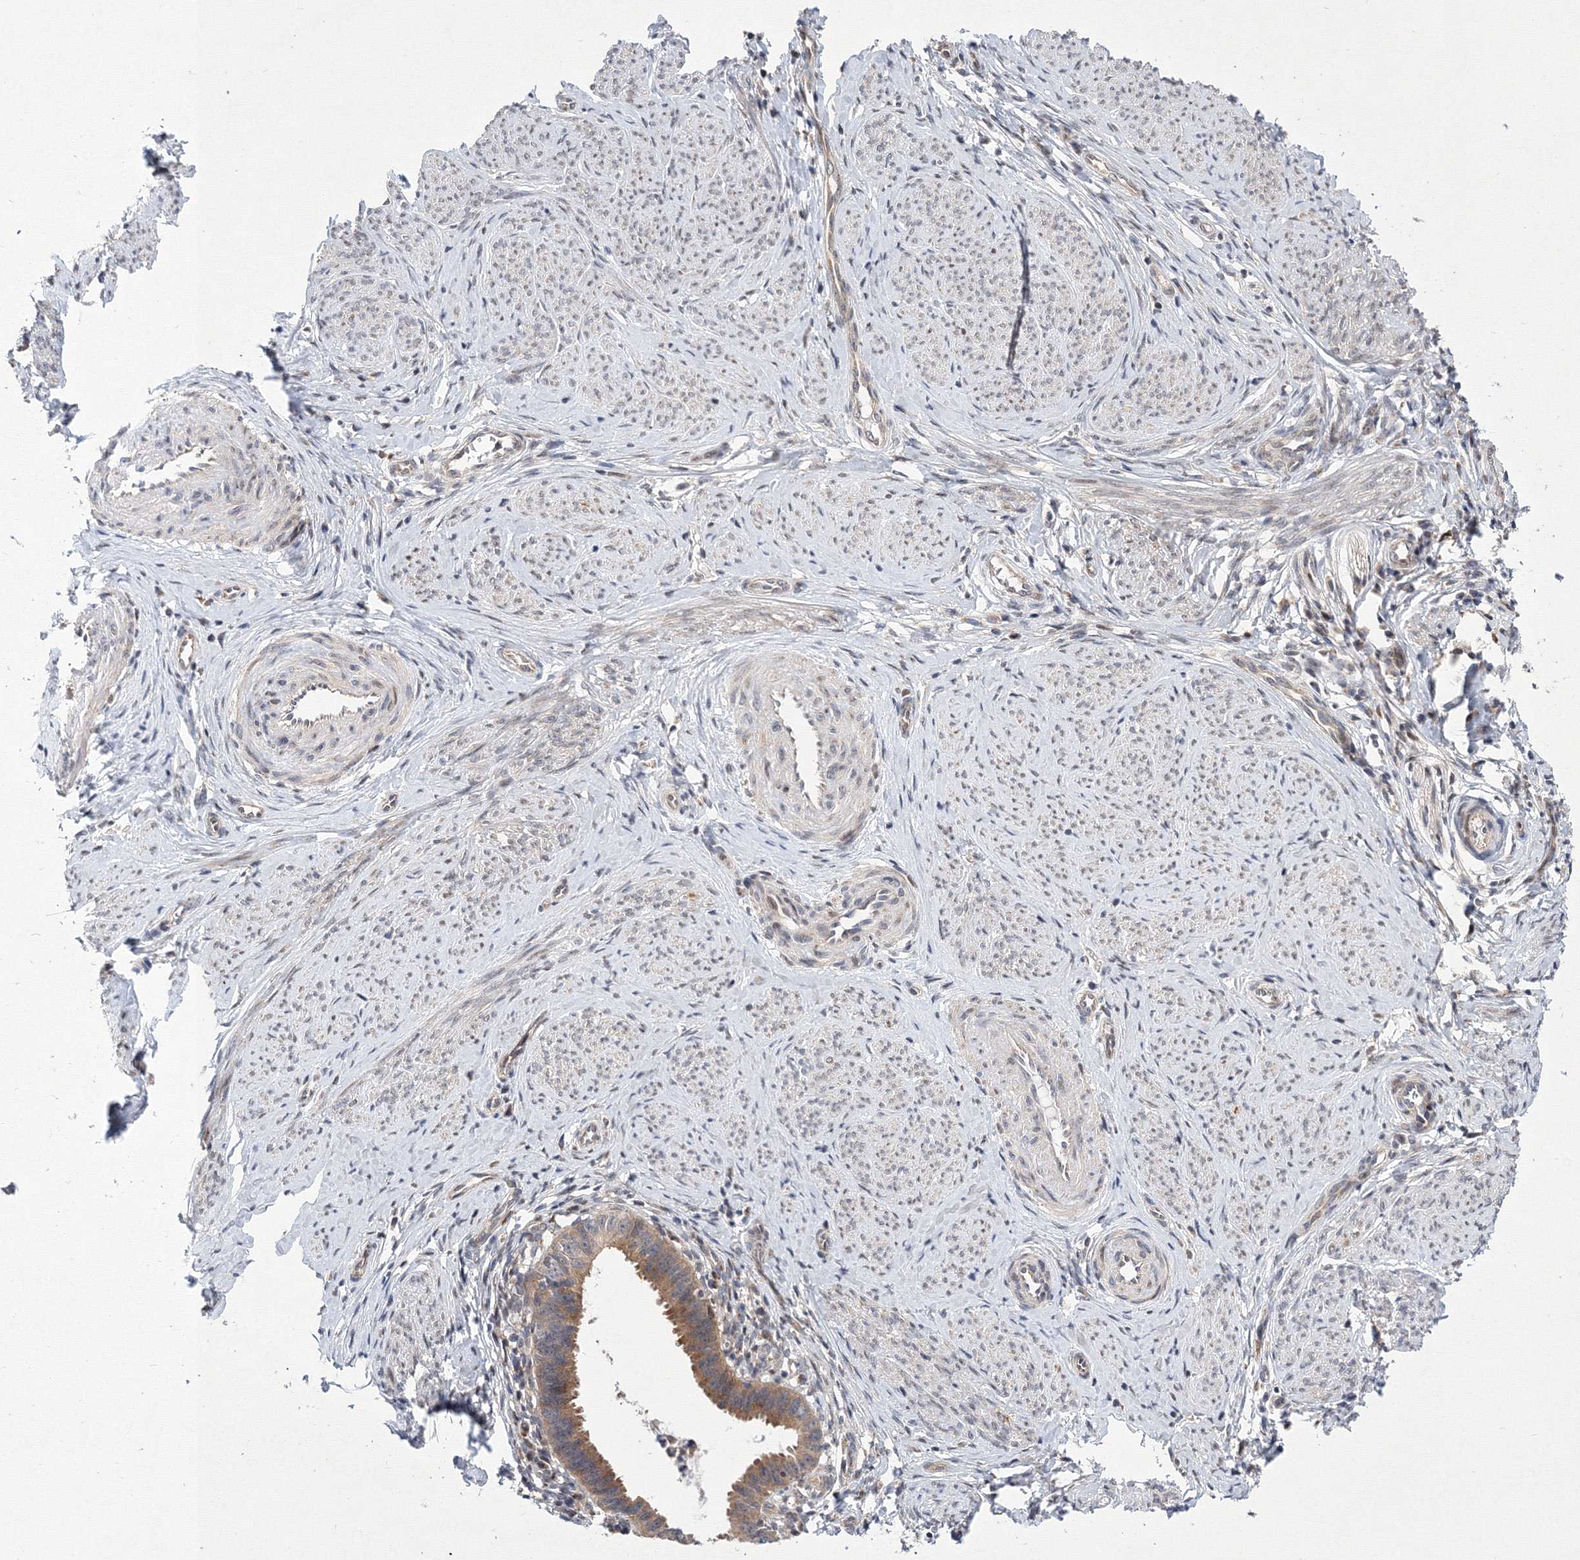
{"staining": {"intensity": "strong", "quantity": ">75%", "location": "cytoplasmic/membranous"}, "tissue": "cervical cancer", "cell_type": "Tumor cells", "image_type": "cancer", "snomed": [{"axis": "morphology", "description": "Adenocarcinoma, NOS"}, {"axis": "topography", "description": "Cervix"}], "caption": "This histopathology image displays immunohistochemistry (IHC) staining of adenocarcinoma (cervical), with high strong cytoplasmic/membranous positivity in approximately >75% of tumor cells.", "gene": "GPN1", "patient": {"sex": "female", "age": 36}}